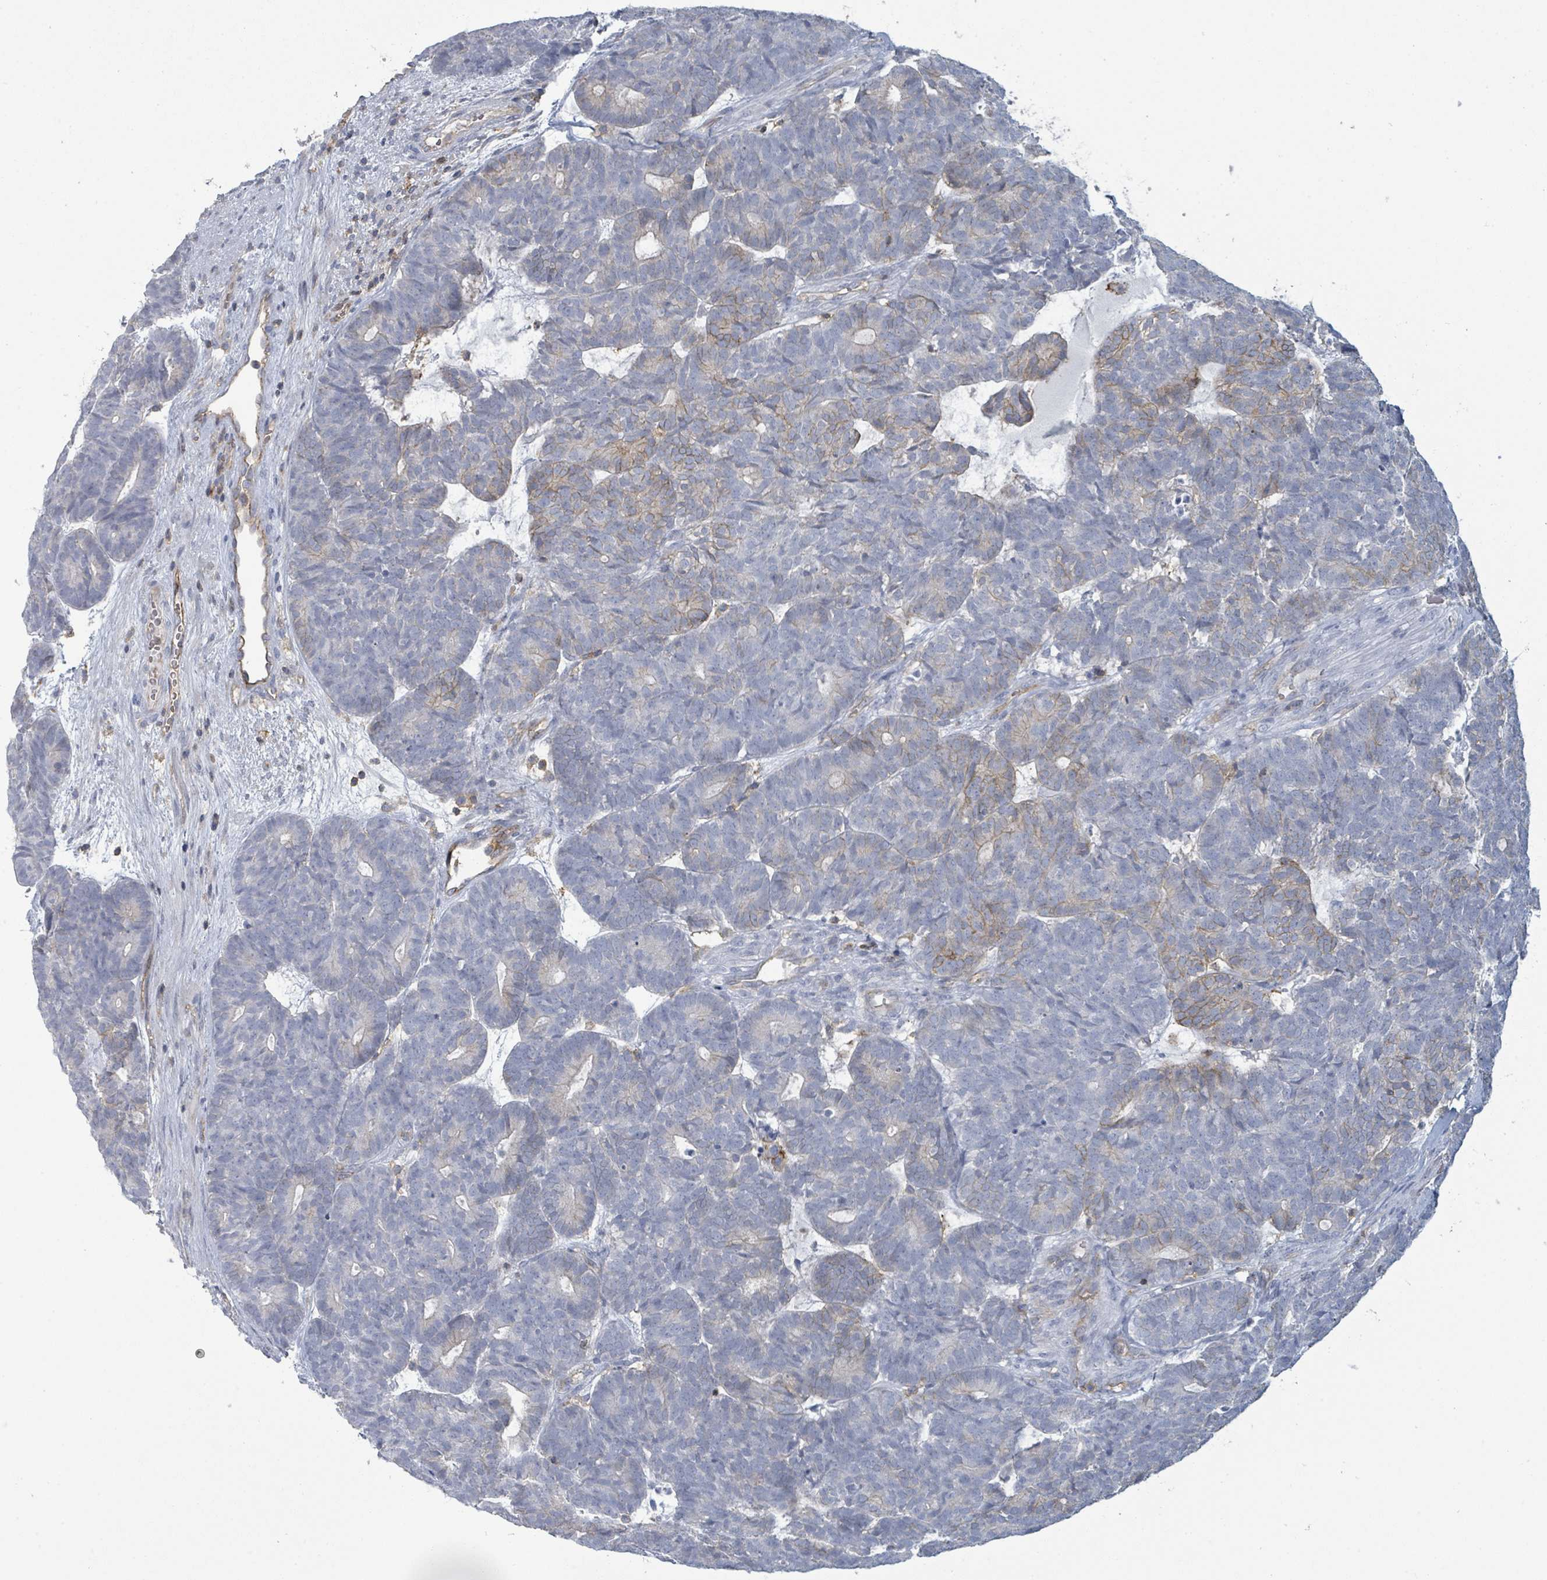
{"staining": {"intensity": "negative", "quantity": "none", "location": "none"}, "tissue": "head and neck cancer", "cell_type": "Tumor cells", "image_type": "cancer", "snomed": [{"axis": "morphology", "description": "Adenocarcinoma, NOS"}, {"axis": "topography", "description": "Head-Neck"}], "caption": "A histopathology image of adenocarcinoma (head and neck) stained for a protein shows no brown staining in tumor cells.", "gene": "TNFRSF14", "patient": {"sex": "female", "age": 81}}